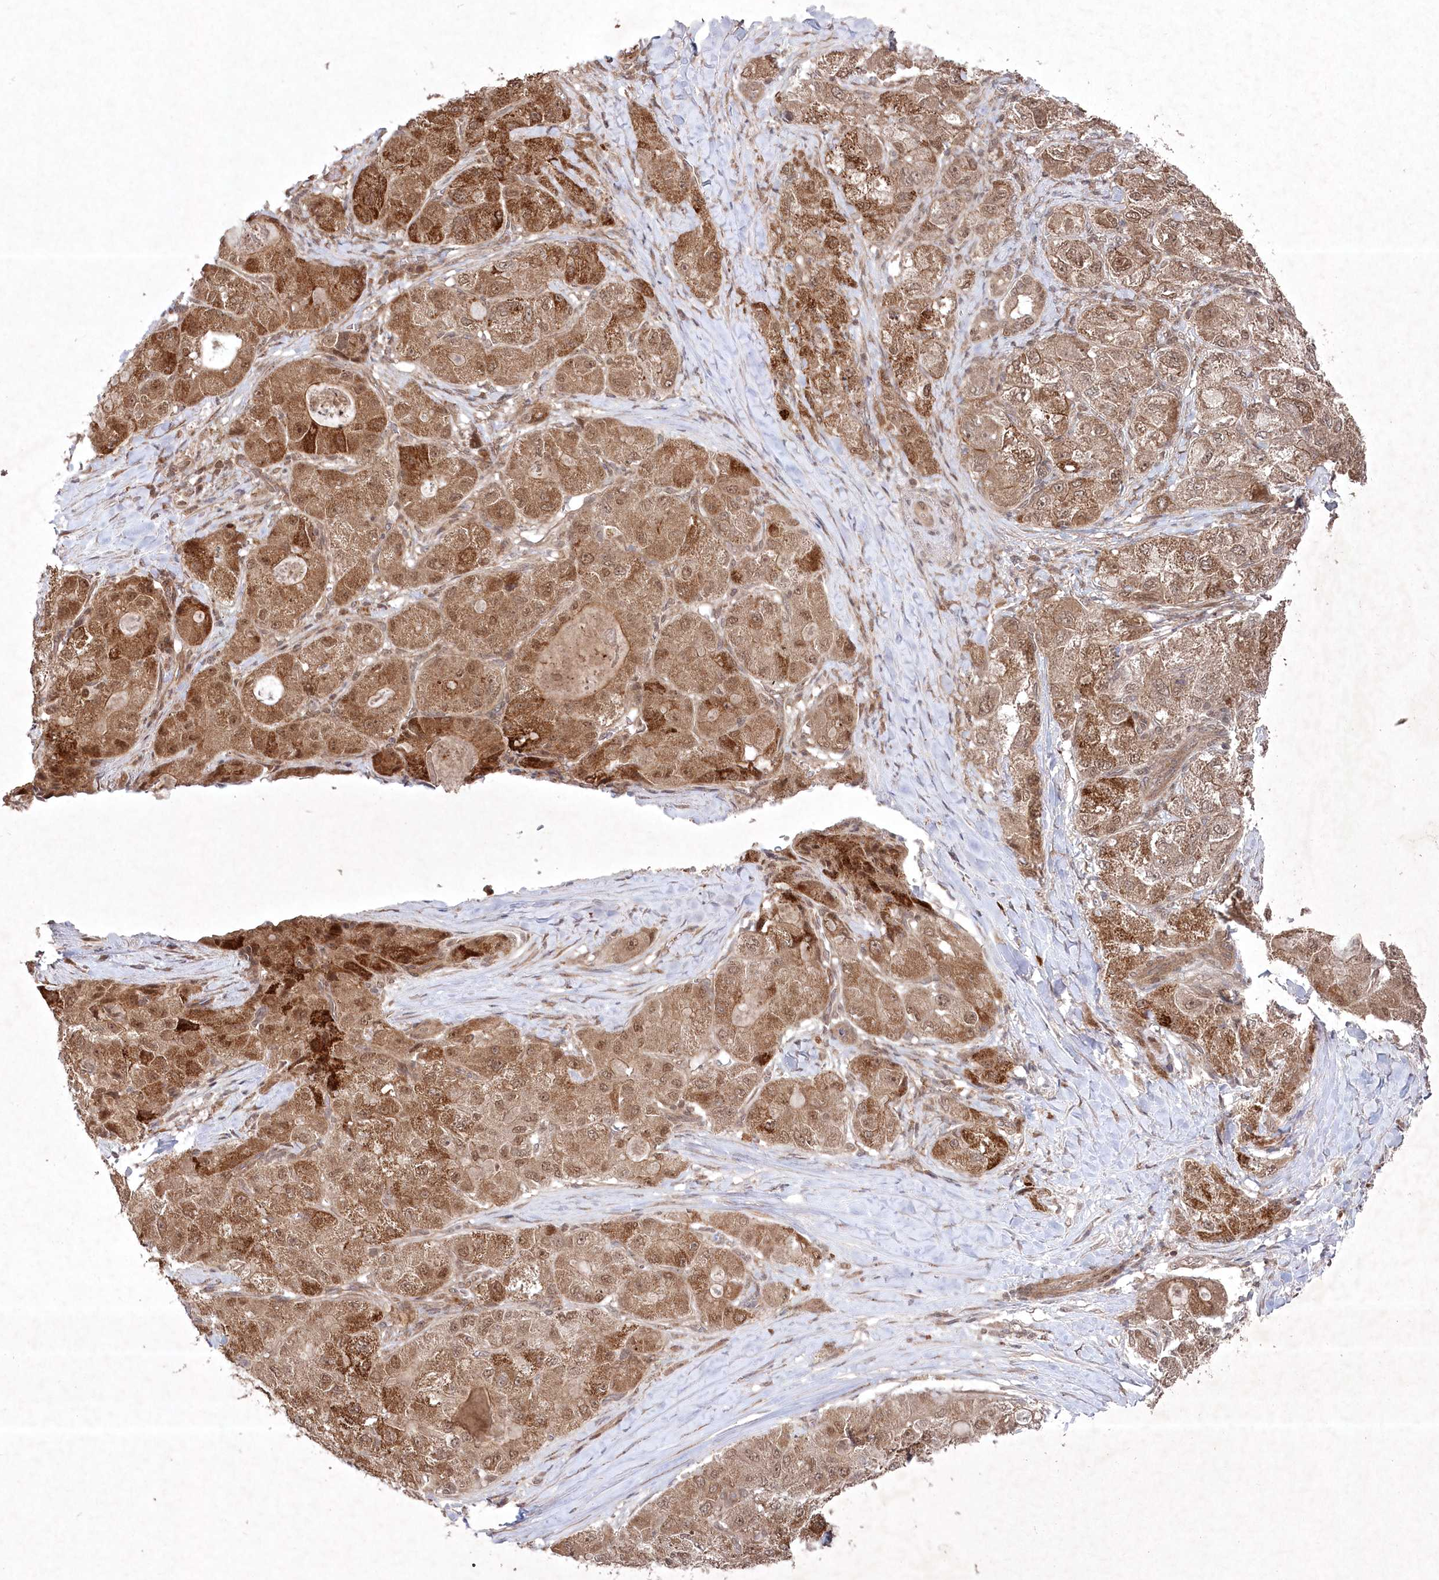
{"staining": {"intensity": "moderate", "quantity": ">75%", "location": "cytoplasmic/membranous,nuclear"}, "tissue": "liver cancer", "cell_type": "Tumor cells", "image_type": "cancer", "snomed": [{"axis": "morphology", "description": "Carcinoma, Hepatocellular, NOS"}, {"axis": "topography", "description": "Liver"}], "caption": "Immunohistochemistry photomicrograph of neoplastic tissue: human liver cancer stained using IHC displays medium levels of moderate protein expression localized specifically in the cytoplasmic/membranous and nuclear of tumor cells, appearing as a cytoplasmic/membranous and nuclear brown color.", "gene": "FBXL17", "patient": {"sex": "male", "age": 80}}